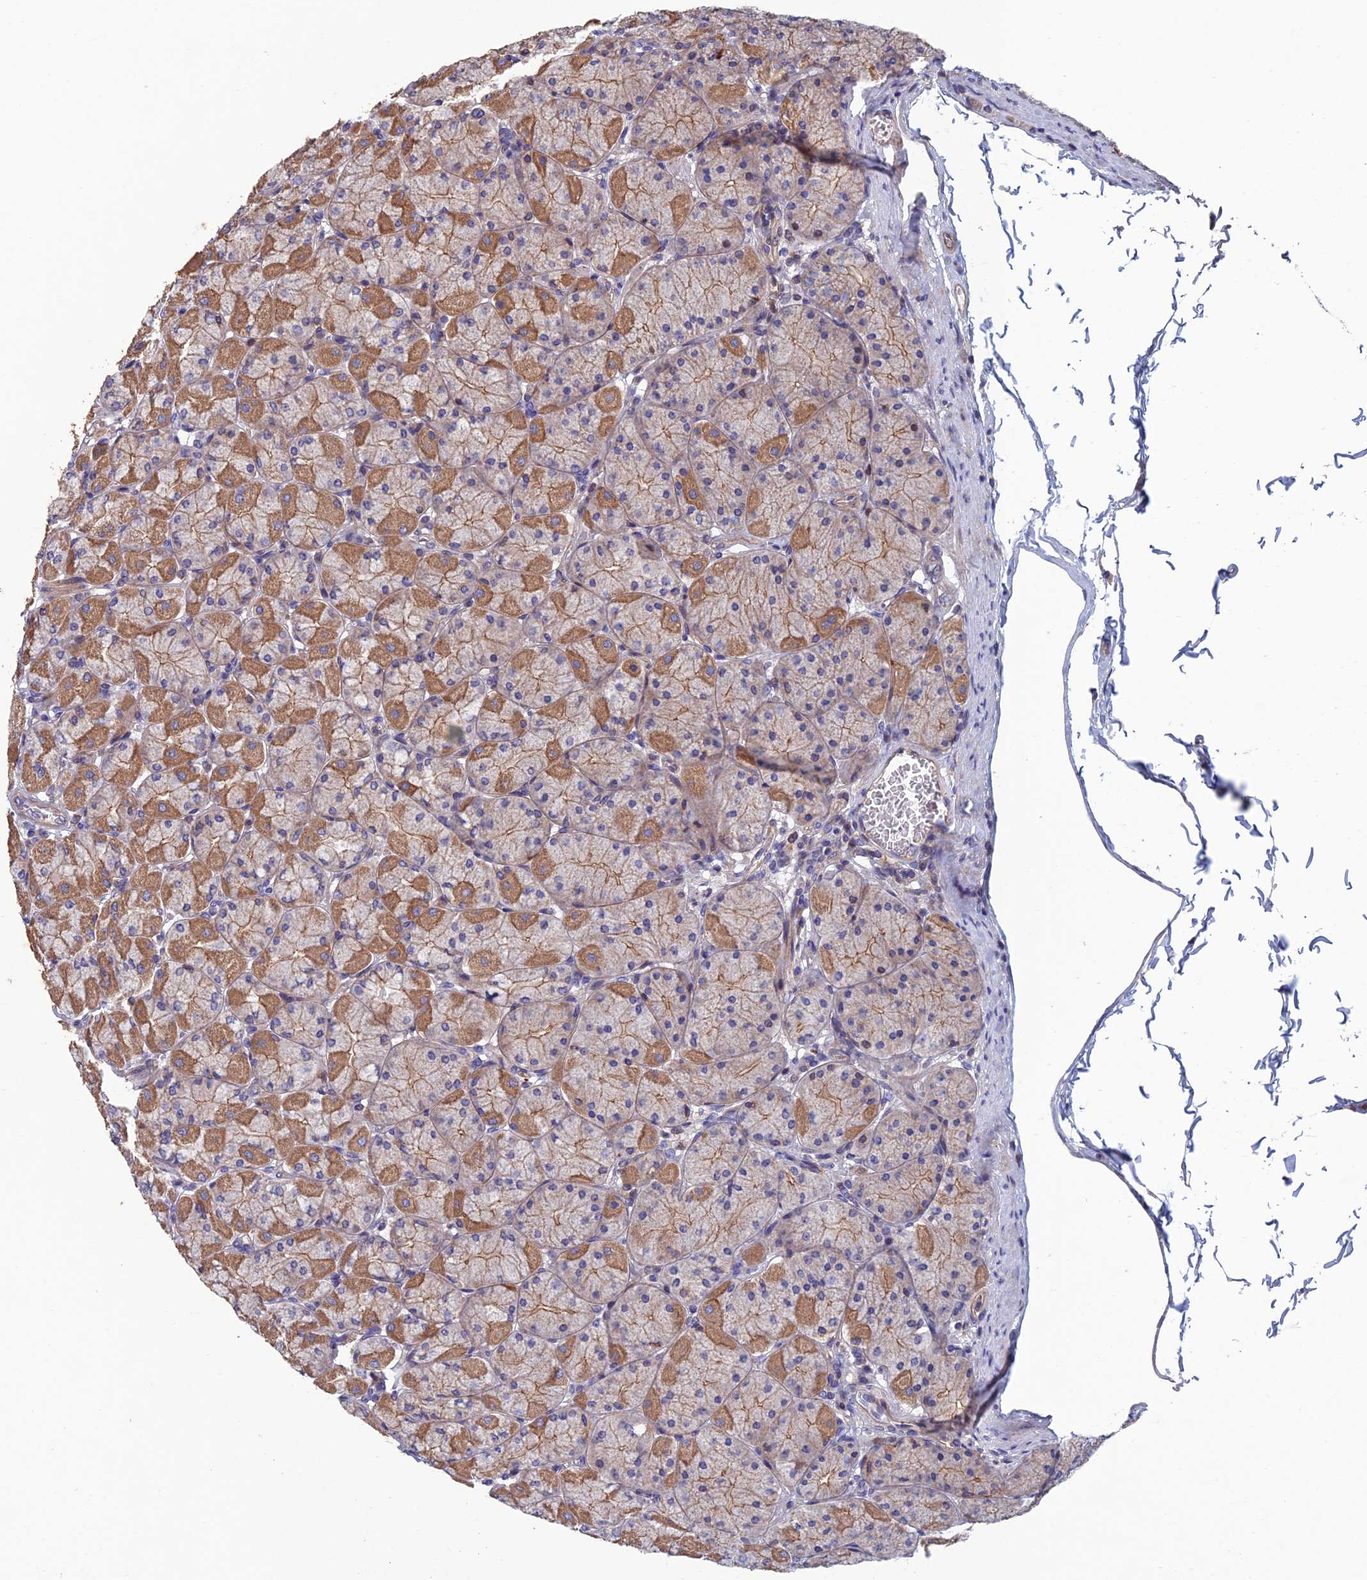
{"staining": {"intensity": "moderate", "quantity": ">75%", "location": "cytoplasmic/membranous"}, "tissue": "stomach", "cell_type": "Glandular cells", "image_type": "normal", "snomed": [{"axis": "morphology", "description": "Normal tissue, NOS"}, {"axis": "topography", "description": "Stomach, upper"}], "caption": "The histopathology image exhibits a brown stain indicating the presence of a protein in the cytoplasmic/membranous of glandular cells in stomach. (DAB (3,3'-diaminobenzidine) IHC with brightfield microscopy, high magnification).", "gene": "USP37", "patient": {"sex": "female", "age": 56}}